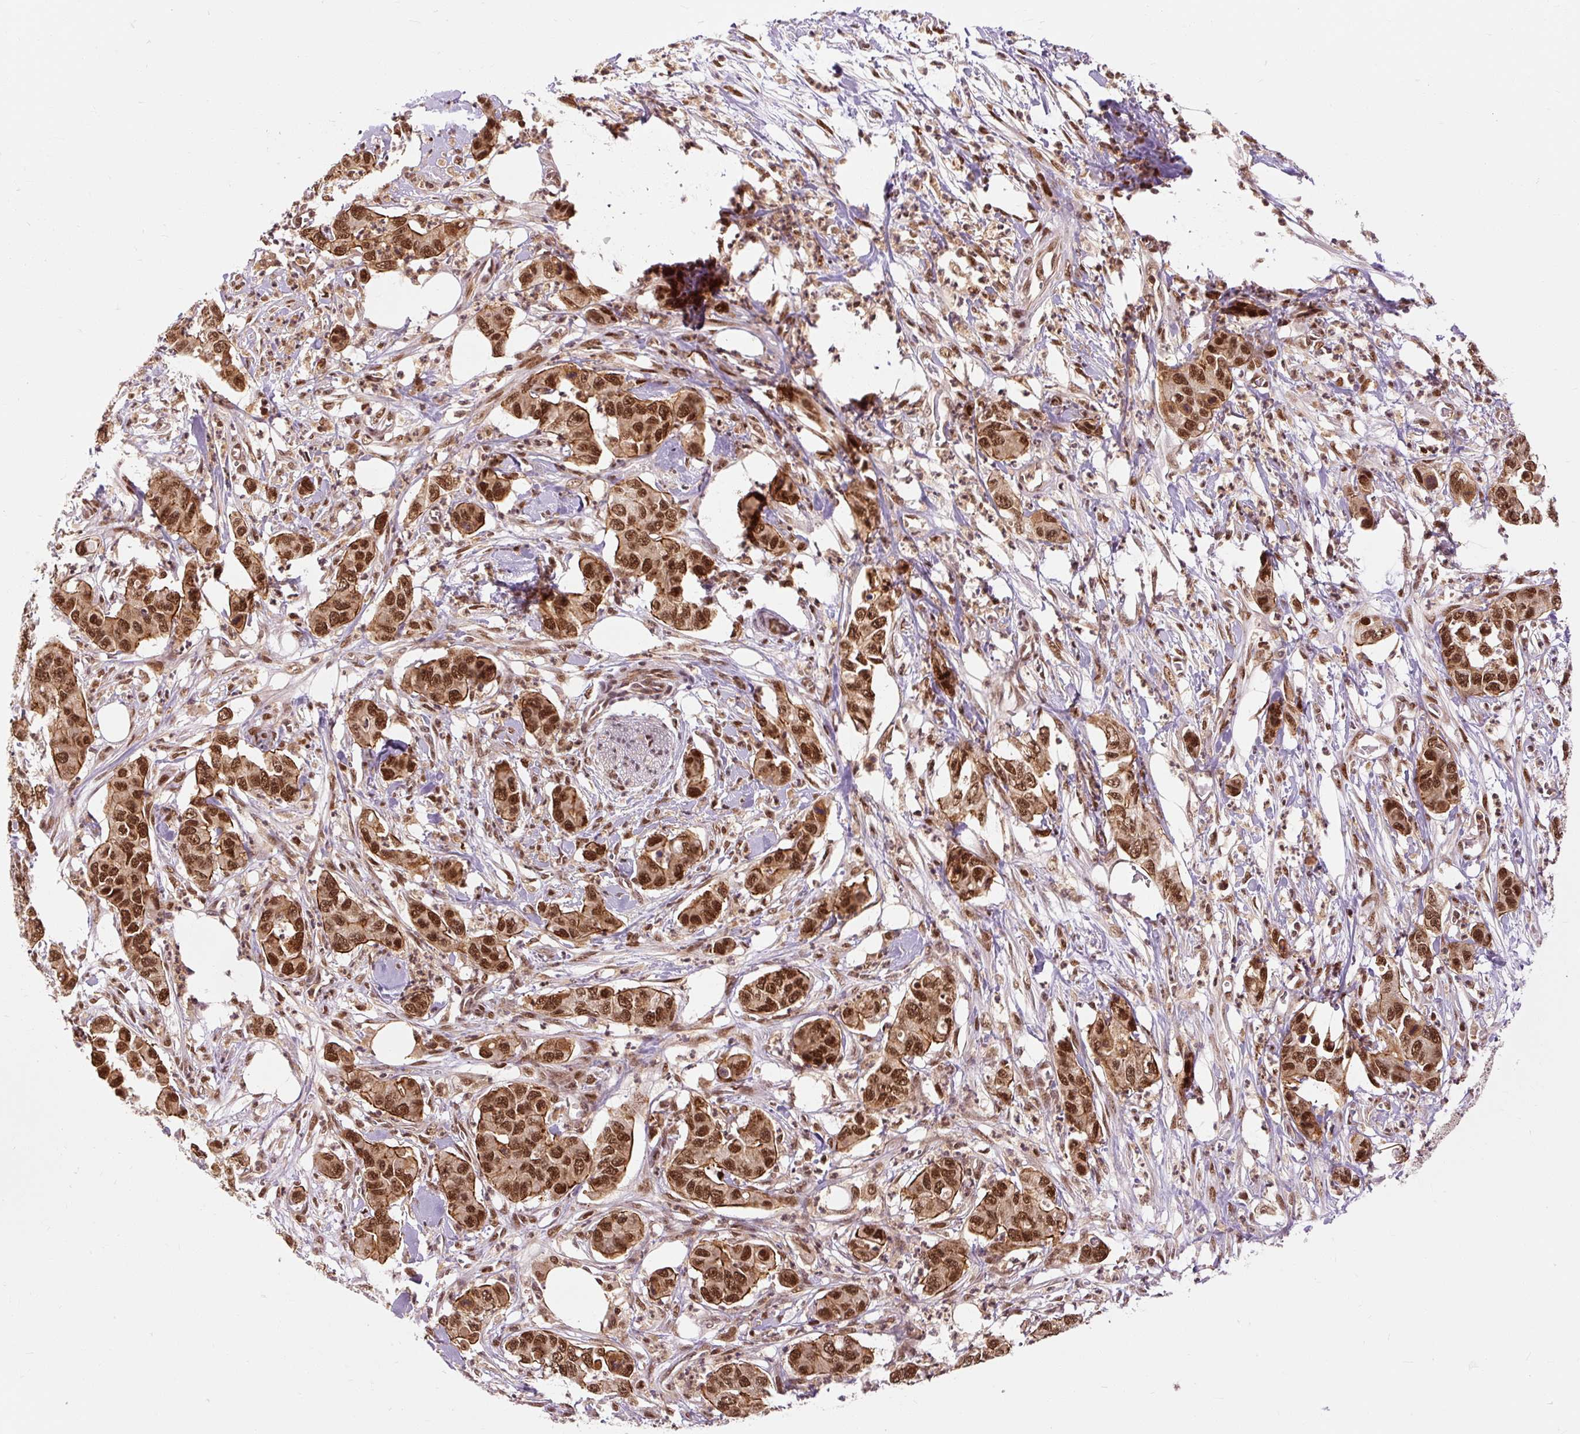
{"staining": {"intensity": "strong", "quantity": ">75%", "location": "cytoplasmic/membranous,nuclear"}, "tissue": "pancreatic cancer", "cell_type": "Tumor cells", "image_type": "cancer", "snomed": [{"axis": "morphology", "description": "Adenocarcinoma, NOS"}, {"axis": "topography", "description": "Pancreas"}], "caption": "The photomicrograph exhibits immunohistochemical staining of pancreatic cancer. There is strong cytoplasmic/membranous and nuclear expression is present in about >75% of tumor cells.", "gene": "CSTF1", "patient": {"sex": "male", "age": 73}}